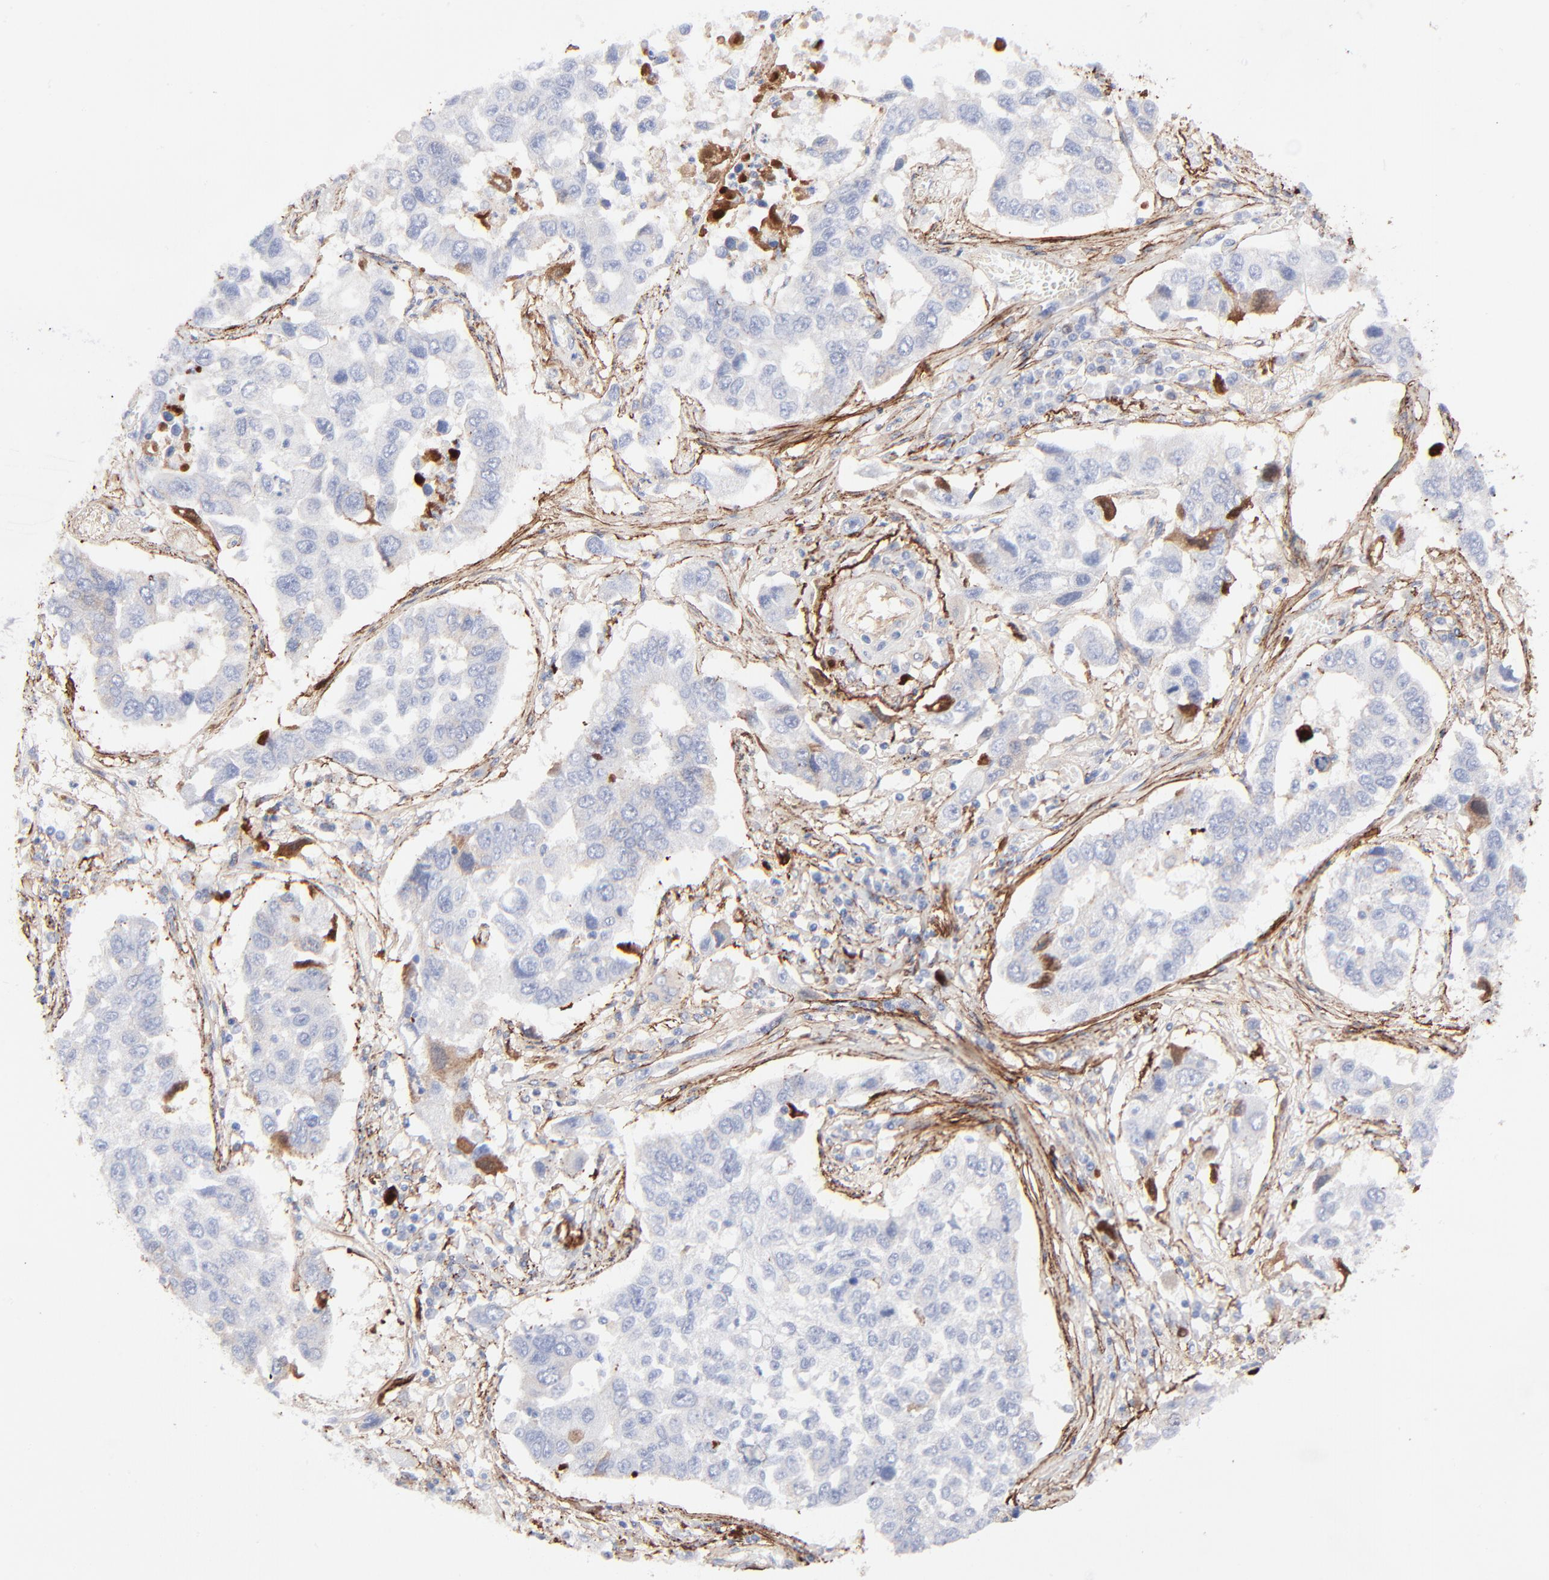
{"staining": {"intensity": "negative", "quantity": "none", "location": "none"}, "tissue": "lung cancer", "cell_type": "Tumor cells", "image_type": "cancer", "snomed": [{"axis": "morphology", "description": "Squamous cell carcinoma, NOS"}, {"axis": "topography", "description": "Lung"}], "caption": "Immunohistochemical staining of lung cancer (squamous cell carcinoma) demonstrates no significant positivity in tumor cells. (DAB (3,3'-diaminobenzidine) immunohistochemistry, high magnification).", "gene": "FBLN2", "patient": {"sex": "male", "age": 71}}